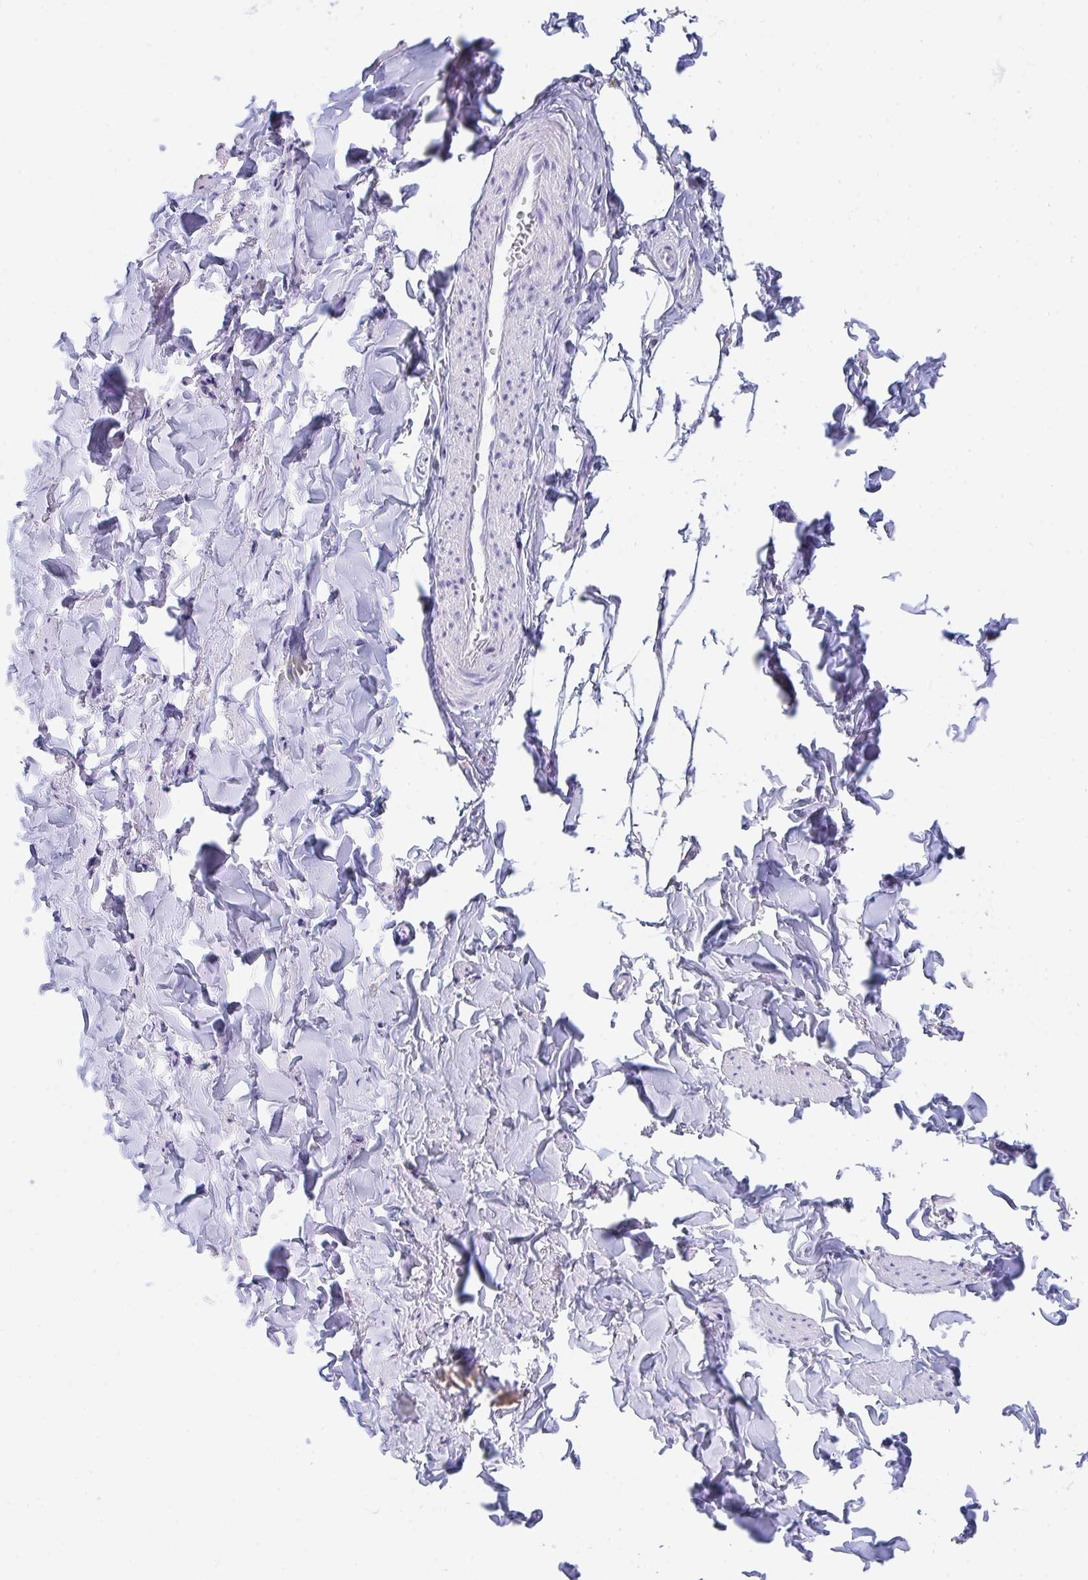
{"staining": {"intensity": "negative", "quantity": "none", "location": "none"}, "tissue": "adipose tissue", "cell_type": "Adipocytes", "image_type": "normal", "snomed": [{"axis": "morphology", "description": "Normal tissue, NOS"}, {"axis": "topography", "description": "Vulva"}, {"axis": "topography", "description": "Peripheral nerve tissue"}], "caption": "DAB (3,3'-diaminobenzidine) immunohistochemical staining of unremarkable adipose tissue reveals no significant expression in adipocytes. (DAB immunohistochemistry (IHC) visualized using brightfield microscopy, high magnification).", "gene": "PC", "patient": {"sex": "female", "age": 66}}